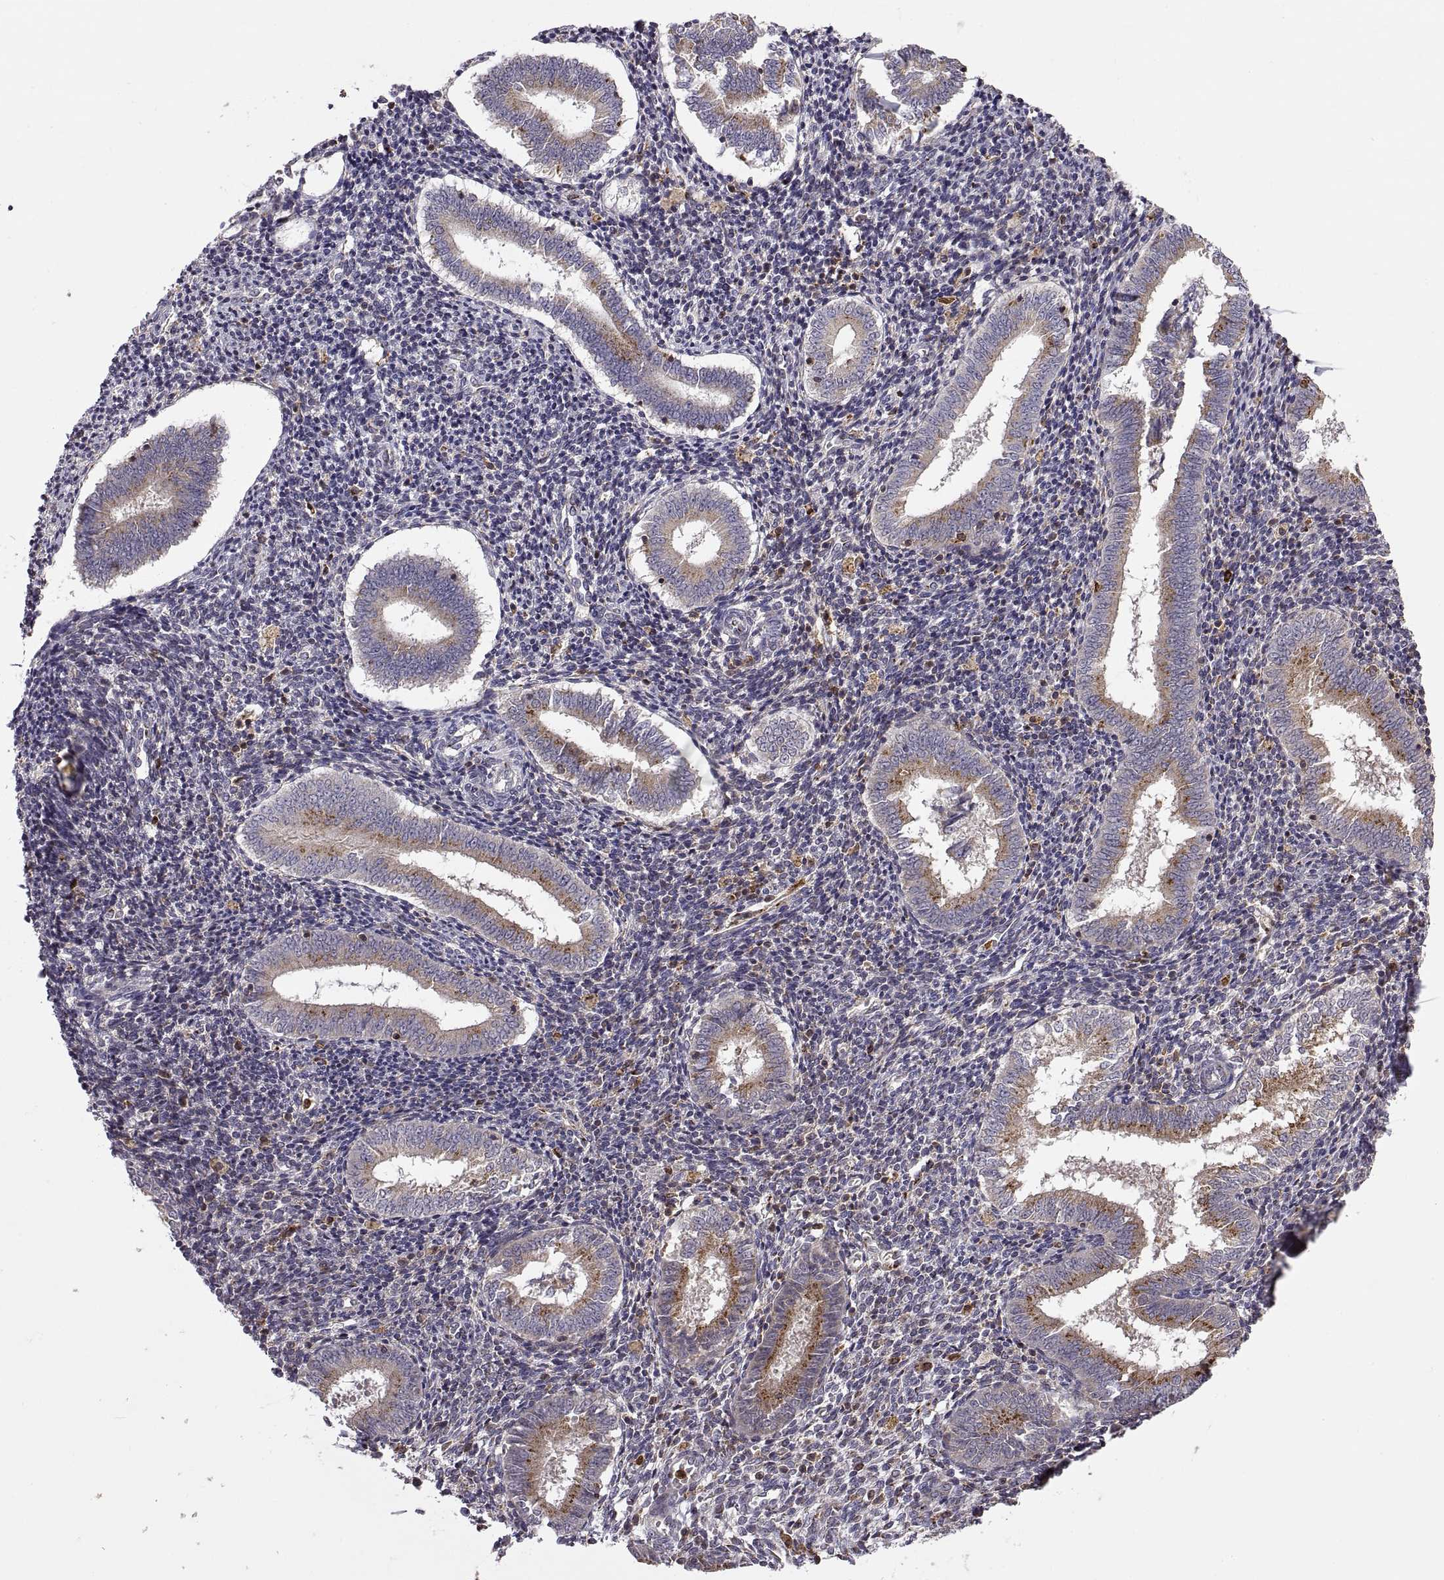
{"staining": {"intensity": "negative", "quantity": "none", "location": "none"}, "tissue": "endometrium", "cell_type": "Cells in endometrial stroma", "image_type": "normal", "snomed": [{"axis": "morphology", "description": "Normal tissue, NOS"}, {"axis": "topography", "description": "Endometrium"}], "caption": "This is a micrograph of IHC staining of unremarkable endometrium, which shows no positivity in cells in endometrial stroma. Brightfield microscopy of IHC stained with DAB (brown) and hematoxylin (blue), captured at high magnification.", "gene": "ACAP1", "patient": {"sex": "female", "age": 25}}